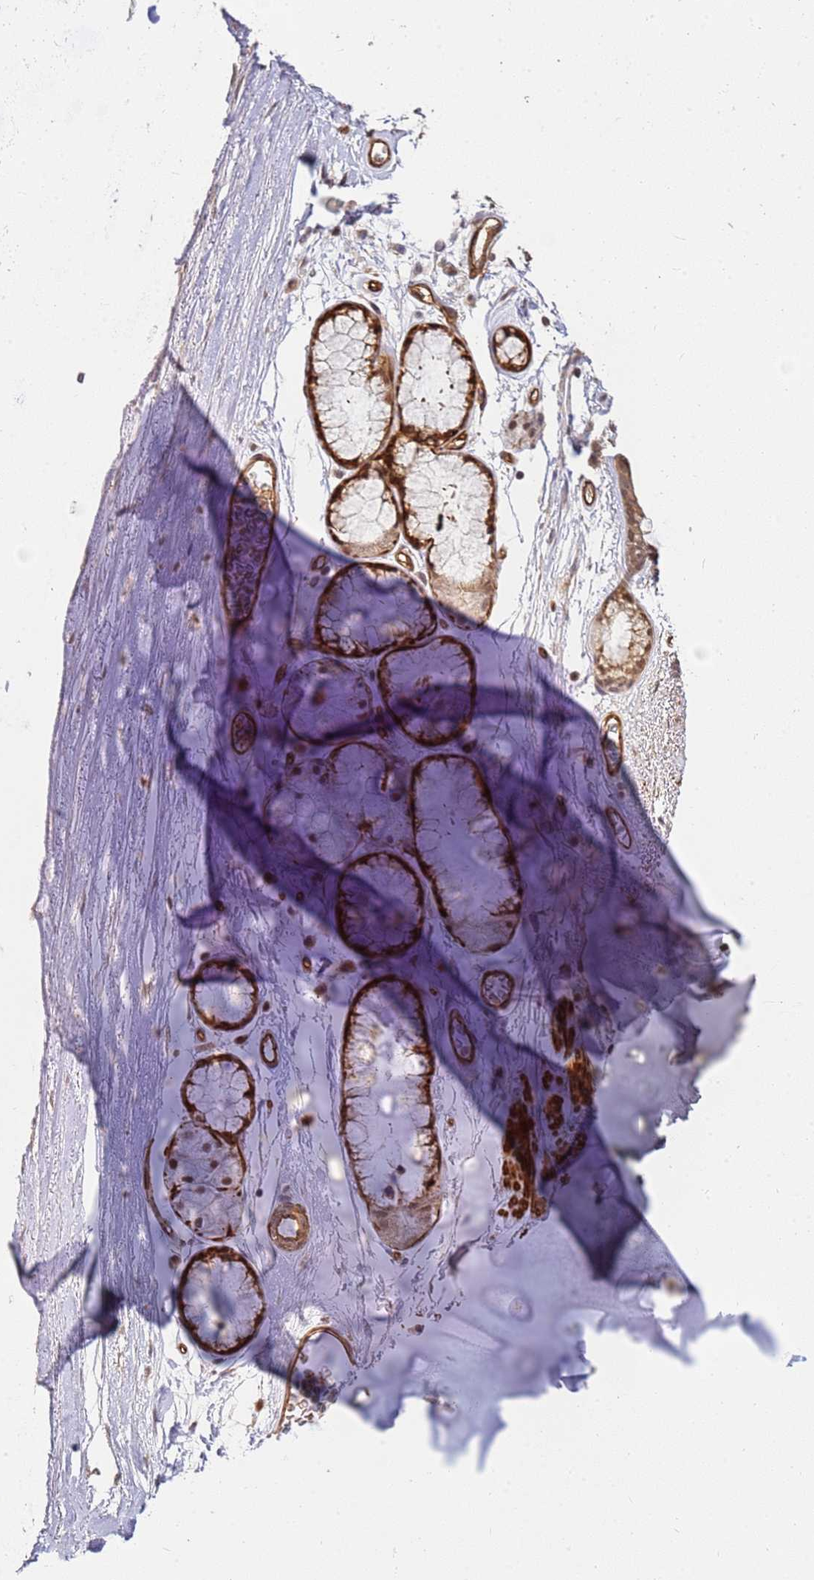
{"staining": {"intensity": "negative", "quantity": "none", "location": "none"}, "tissue": "soft tissue", "cell_type": "Chondrocytes", "image_type": "normal", "snomed": [{"axis": "morphology", "description": "Normal tissue, NOS"}, {"axis": "topography", "description": "Cartilage tissue"}], "caption": "Immunohistochemical staining of normal soft tissue displays no significant expression in chondrocytes. (DAB IHC with hematoxylin counter stain).", "gene": "ST18", "patient": {"sex": "male", "age": 73}}